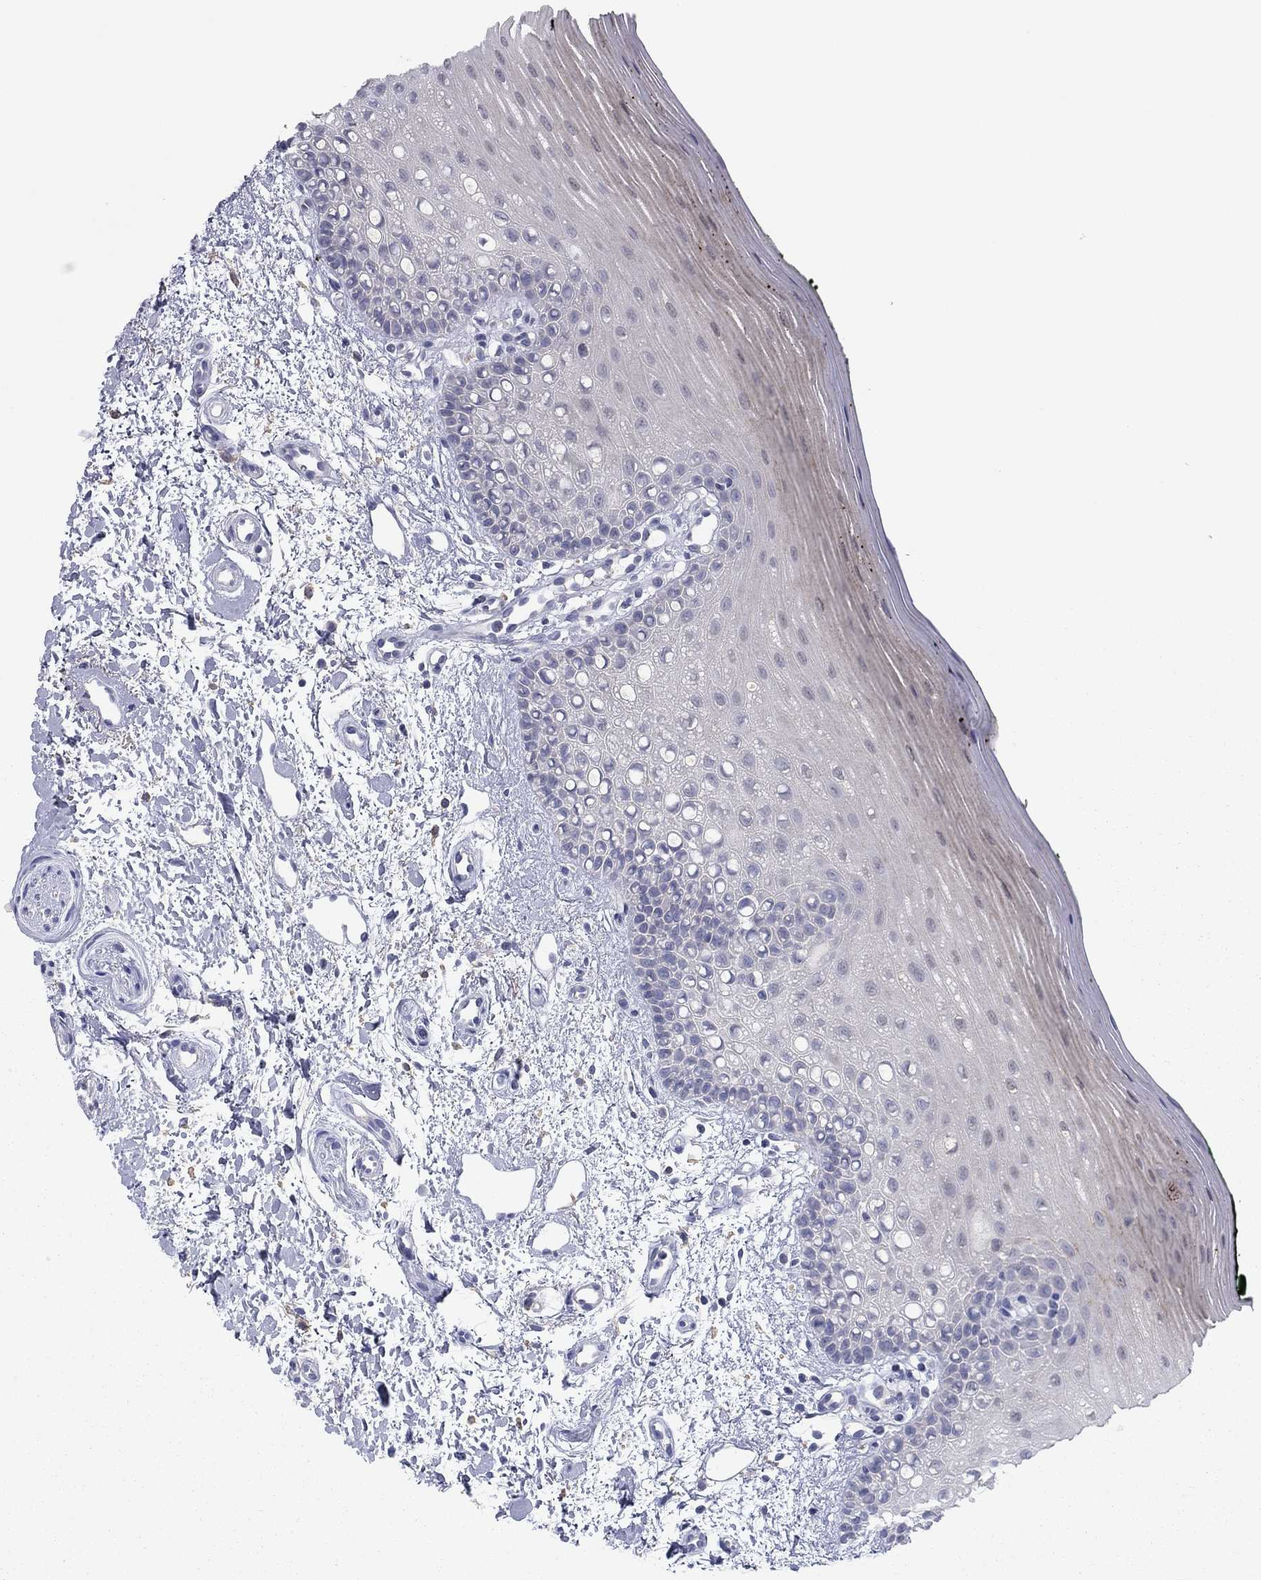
{"staining": {"intensity": "negative", "quantity": "none", "location": "none"}, "tissue": "oral mucosa", "cell_type": "Squamous epithelial cells", "image_type": "normal", "snomed": [{"axis": "morphology", "description": "Normal tissue, NOS"}, {"axis": "topography", "description": "Oral tissue"}], "caption": "DAB (3,3'-diaminobenzidine) immunohistochemical staining of unremarkable human oral mucosa displays no significant expression in squamous epithelial cells. (DAB immunohistochemistry (IHC) with hematoxylin counter stain).", "gene": "CNTNAP4", "patient": {"sex": "female", "age": 78}}